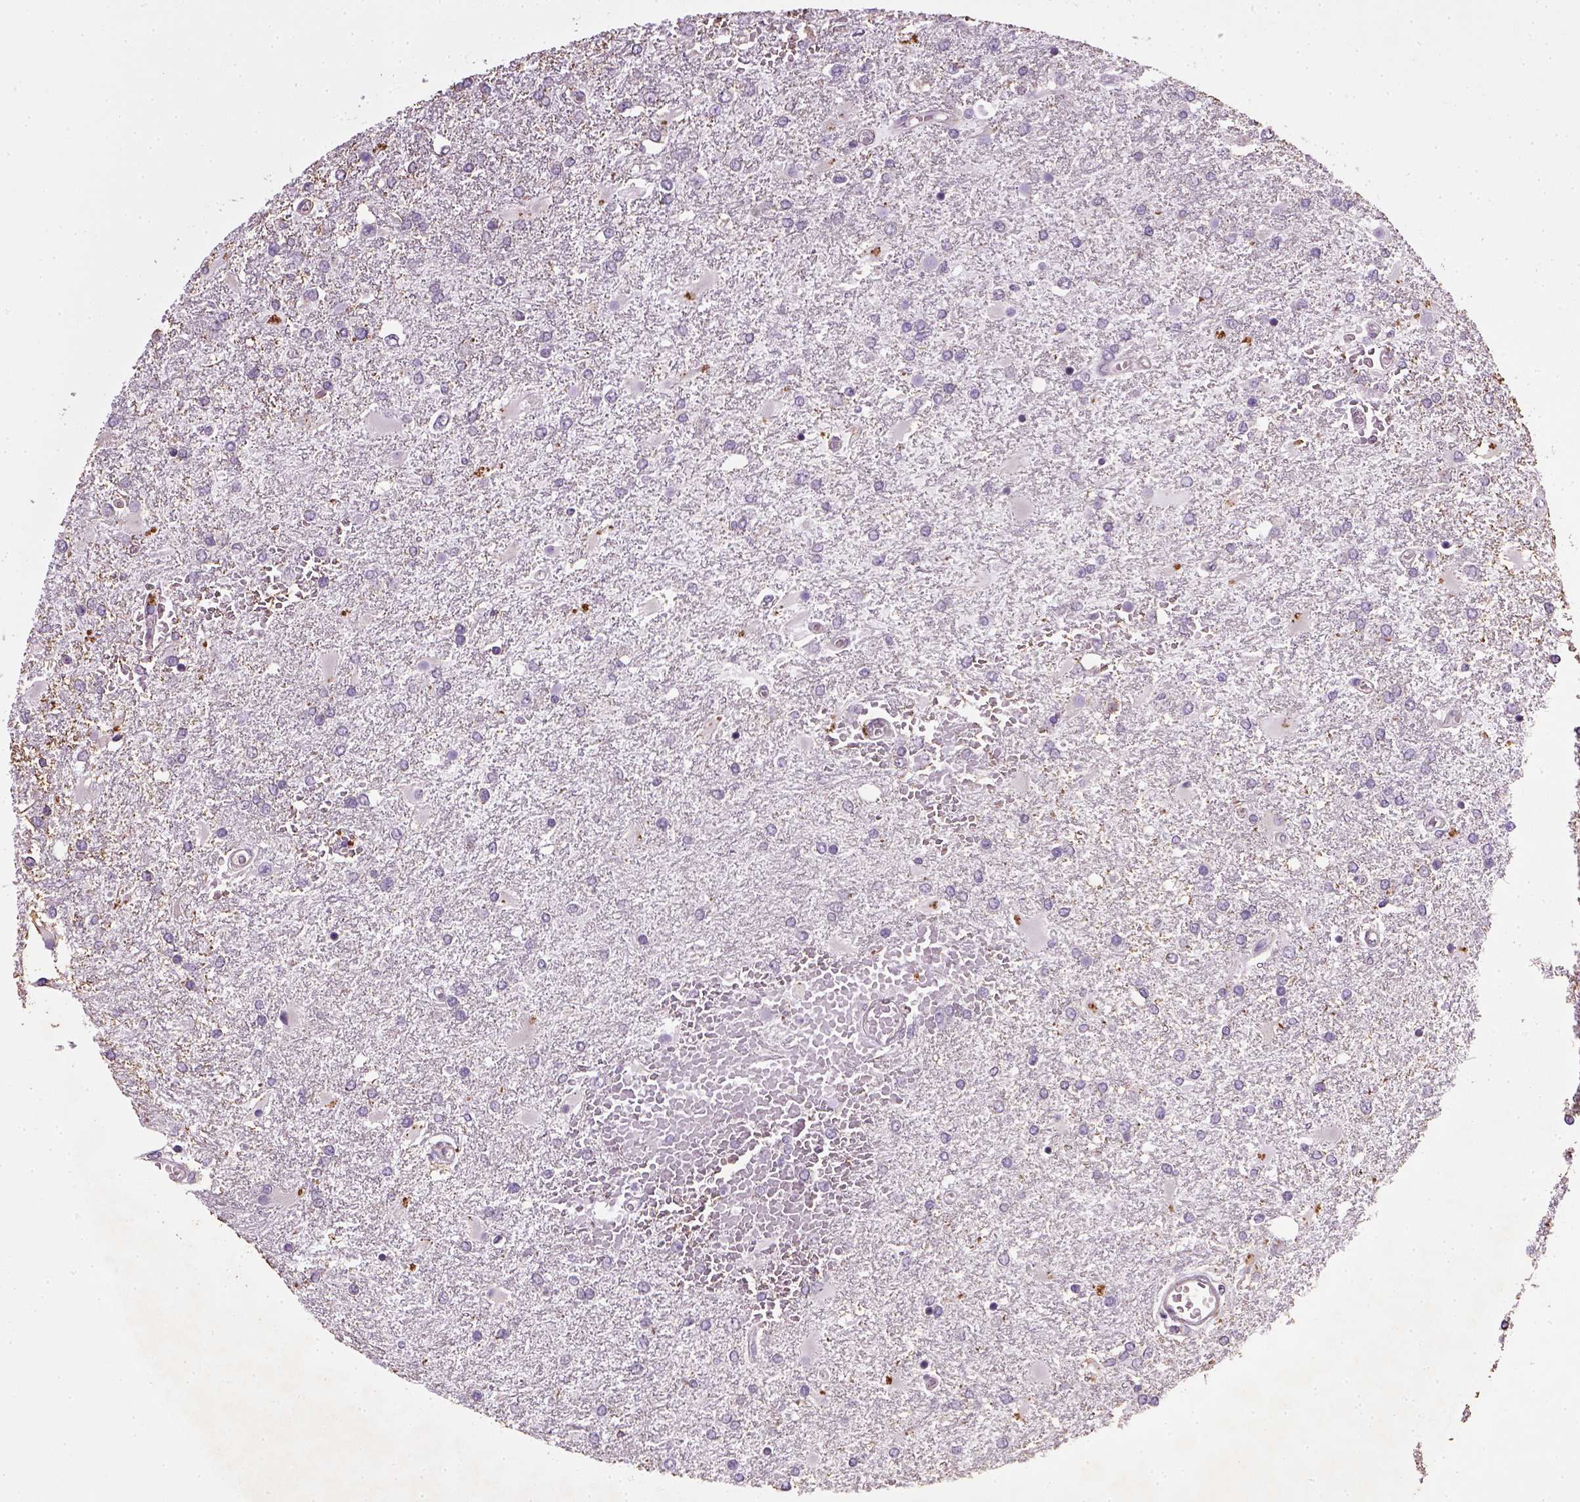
{"staining": {"intensity": "negative", "quantity": "none", "location": "none"}, "tissue": "glioma", "cell_type": "Tumor cells", "image_type": "cancer", "snomed": [{"axis": "morphology", "description": "Glioma, malignant, High grade"}, {"axis": "topography", "description": "Cerebral cortex"}], "caption": "Tumor cells show no significant protein expression in glioma. (Stains: DAB (3,3'-diaminobenzidine) immunohistochemistry with hematoxylin counter stain, Microscopy: brightfield microscopy at high magnification).", "gene": "TPRG1", "patient": {"sex": "male", "age": 79}}